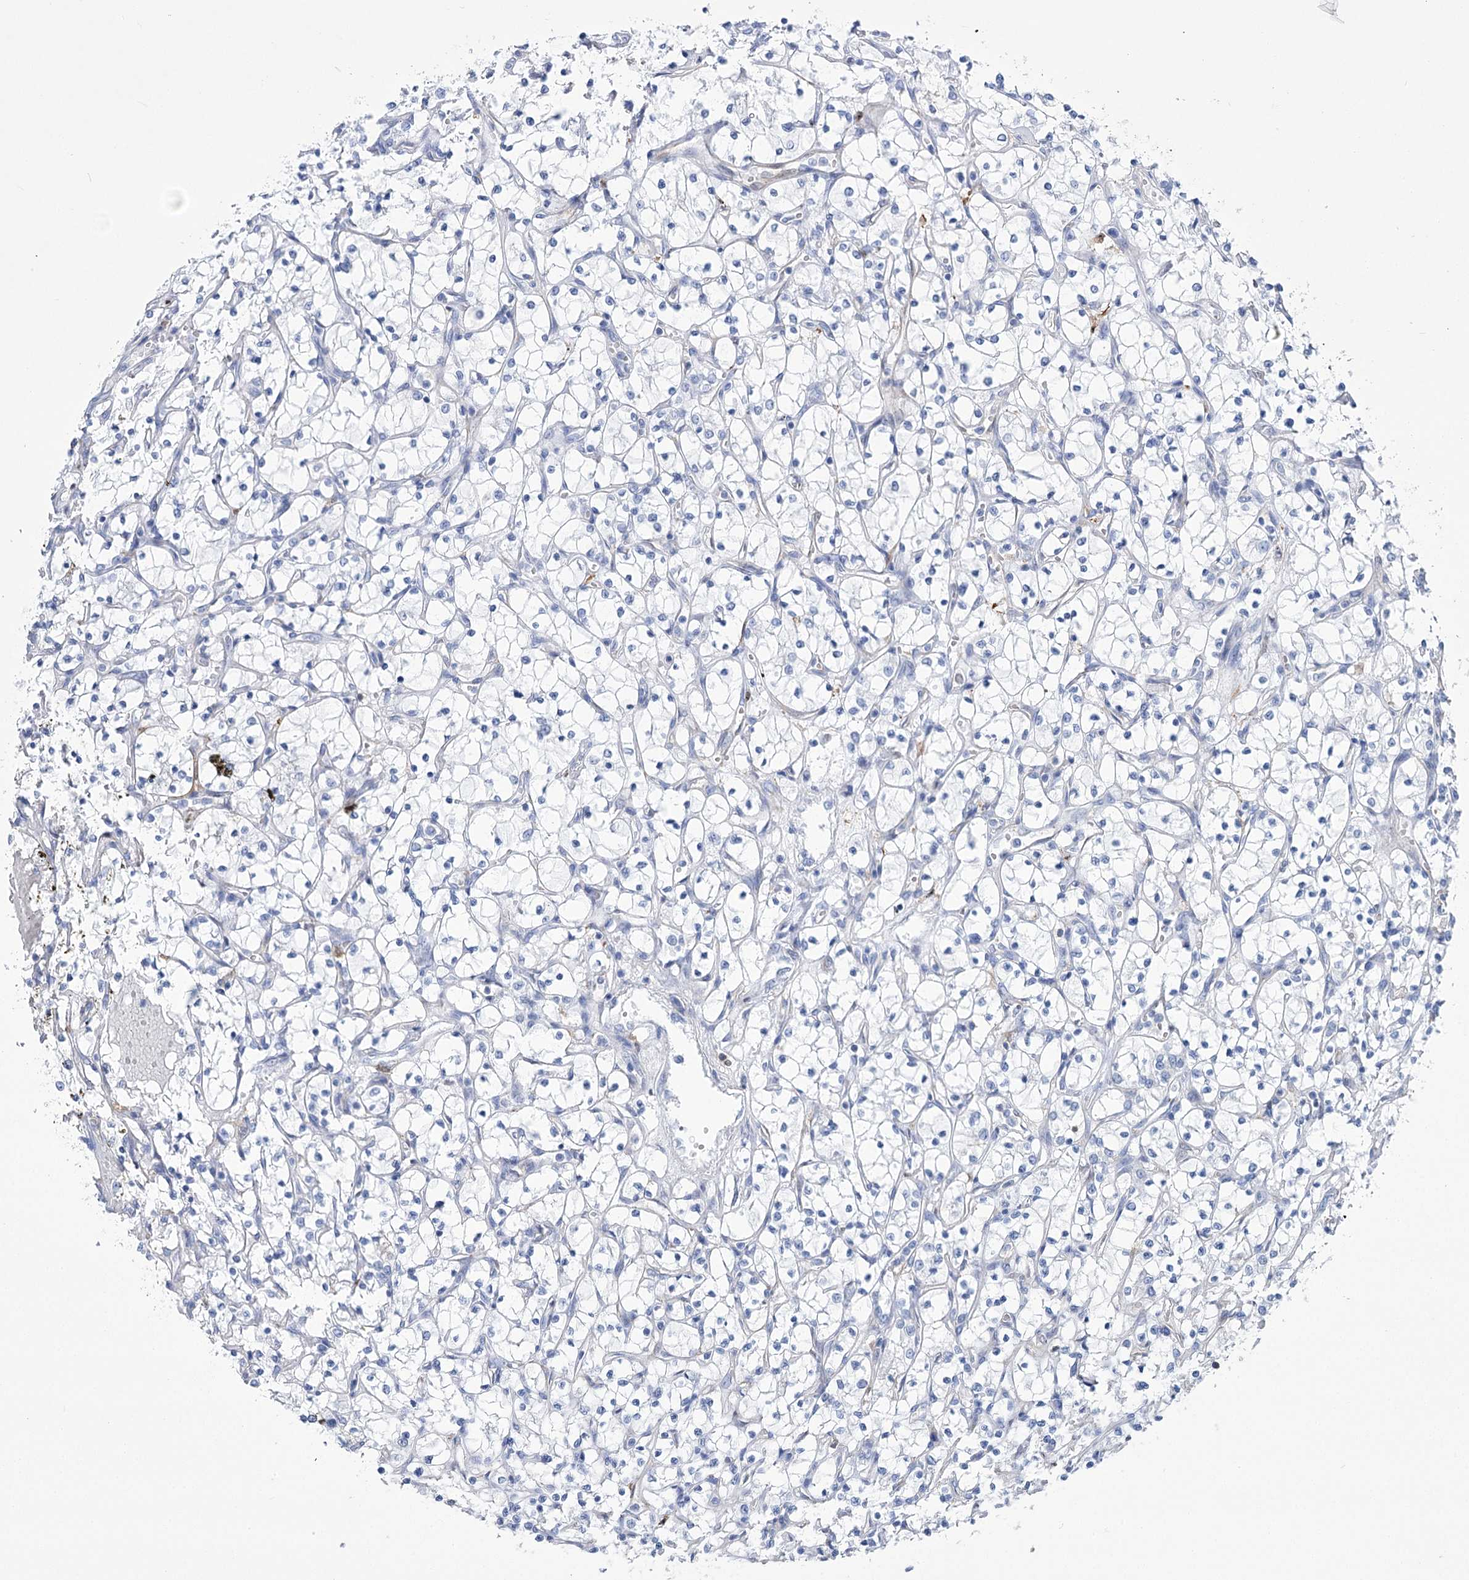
{"staining": {"intensity": "negative", "quantity": "none", "location": "none"}, "tissue": "renal cancer", "cell_type": "Tumor cells", "image_type": "cancer", "snomed": [{"axis": "morphology", "description": "Adenocarcinoma, NOS"}, {"axis": "topography", "description": "Kidney"}], "caption": "This is a micrograph of IHC staining of renal cancer, which shows no expression in tumor cells. (DAB immunohistochemistry visualized using brightfield microscopy, high magnification).", "gene": "PCDHA1", "patient": {"sex": "female", "age": 69}}